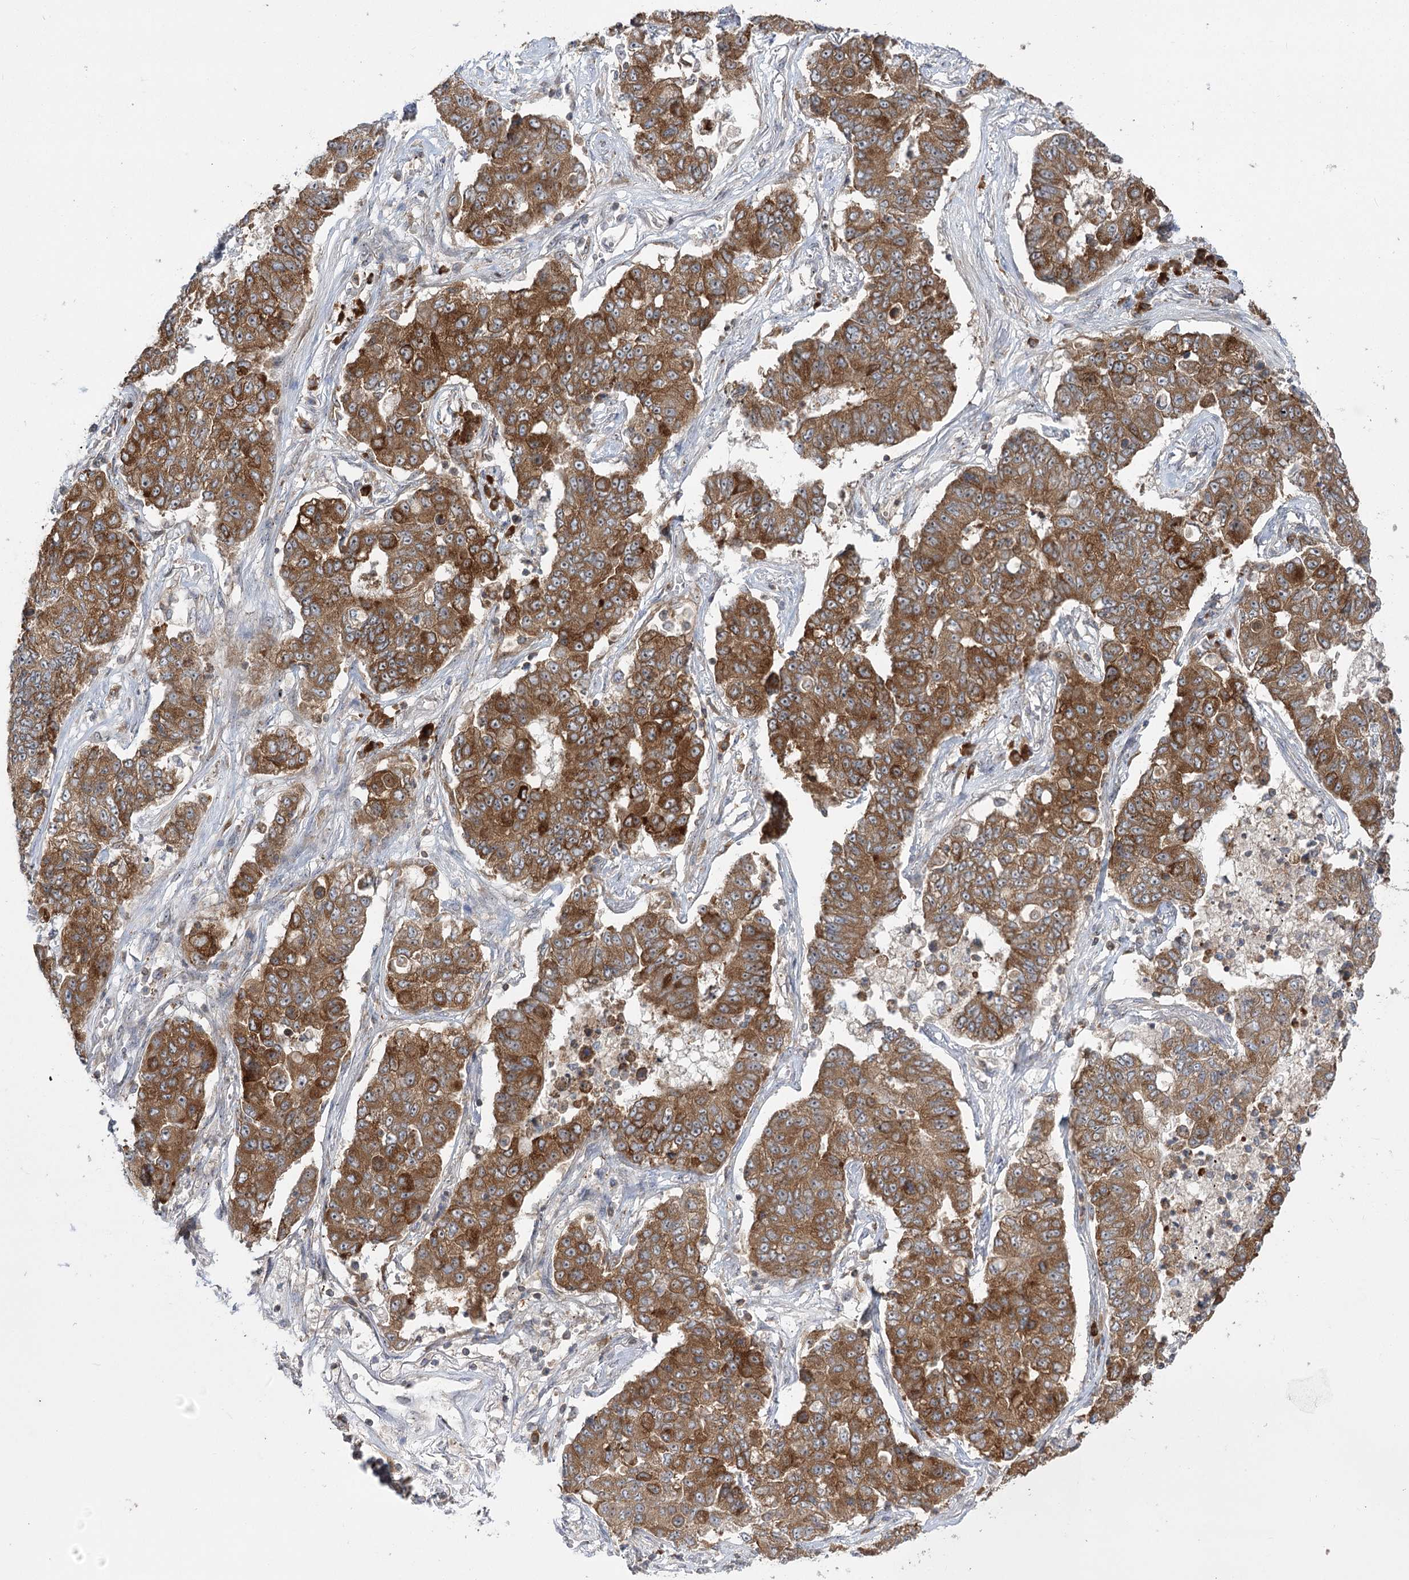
{"staining": {"intensity": "strong", "quantity": ">75%", "location": "cytoplasmic/membranous"}, "tissue": "lung cancer", "cell_type": "Tumor cells", "image_type": "cancer", "snomed": [{"axis": "morphology", "description": "Squamous cell carcinoma, NOS"}, {"axis": "topography", "description": "Lung"}], "caption": "Immunohistochemical staining of human lung cancer (squamous cell carcinoma) reveals high levels of strong cytoplasmic/membranous staining in approximately >75% of tumor cells. (brown staining indicates protein expression, while blue staining denotes nuclei).", "gene": "SYTL1", "patient": {"sex": "male", "age": 74}}